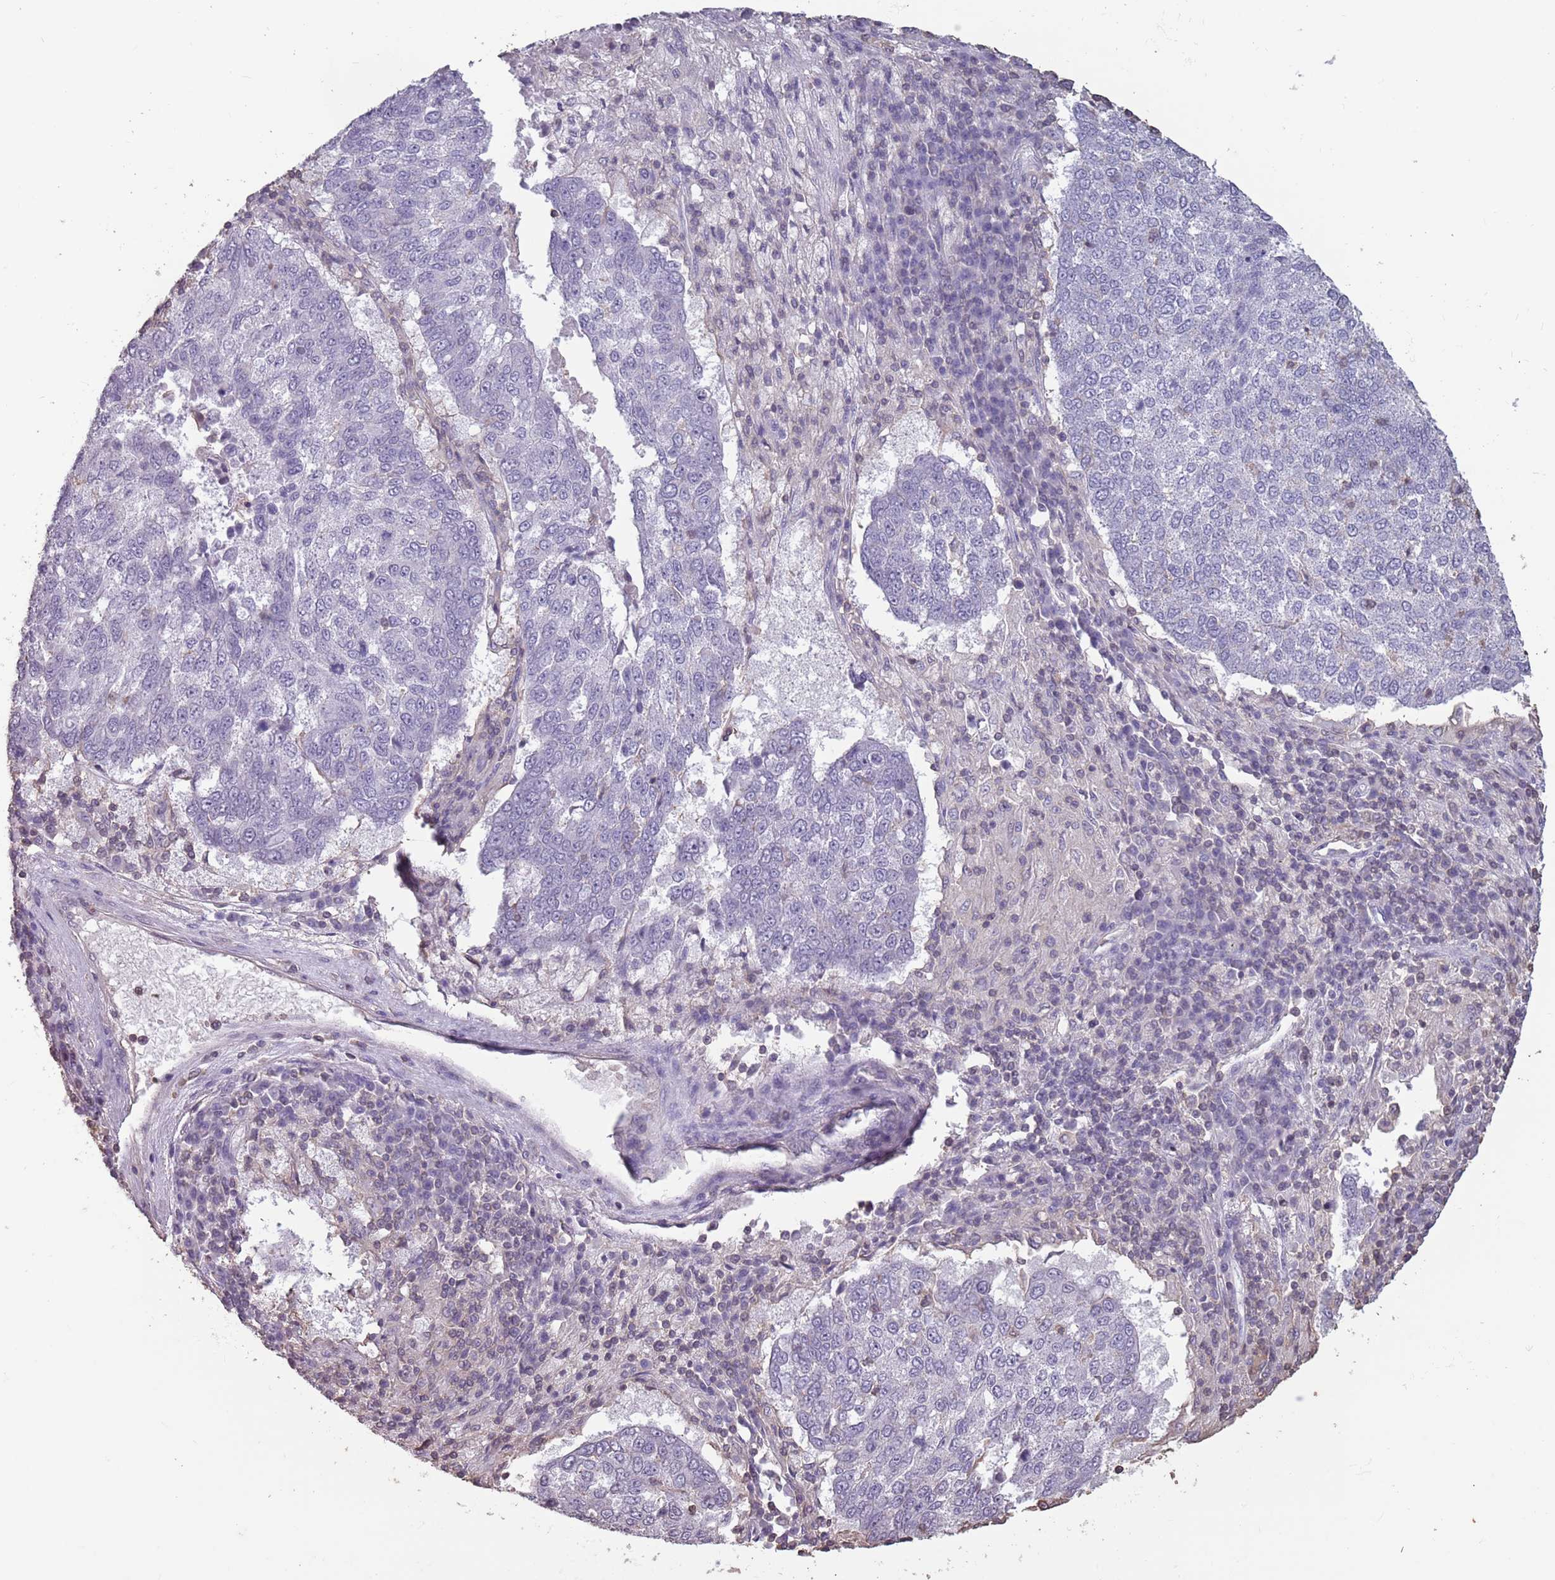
{"staining": {"intensity": "negative", "quantity": "none", "location": "none"}, "tissue": "lung cancer", "cell_type": "Tumor cells", "image_type": "cancer", "snomed": [{"axis": "morphology", "description": "Squamous cell carcinoma, NOS"}, {"axis": "topography", "description": "Lung"}], "caption": "Immunohistochemical staining of human lung cancer (squamous cell carcinoma) demonstrates no significant positivity in tumor cells. (Brightfield microscopy of DAB immunohistochemistry at high magnification).", "gene": "SUN5", "patient": {"sex": "male", "age": 73}}